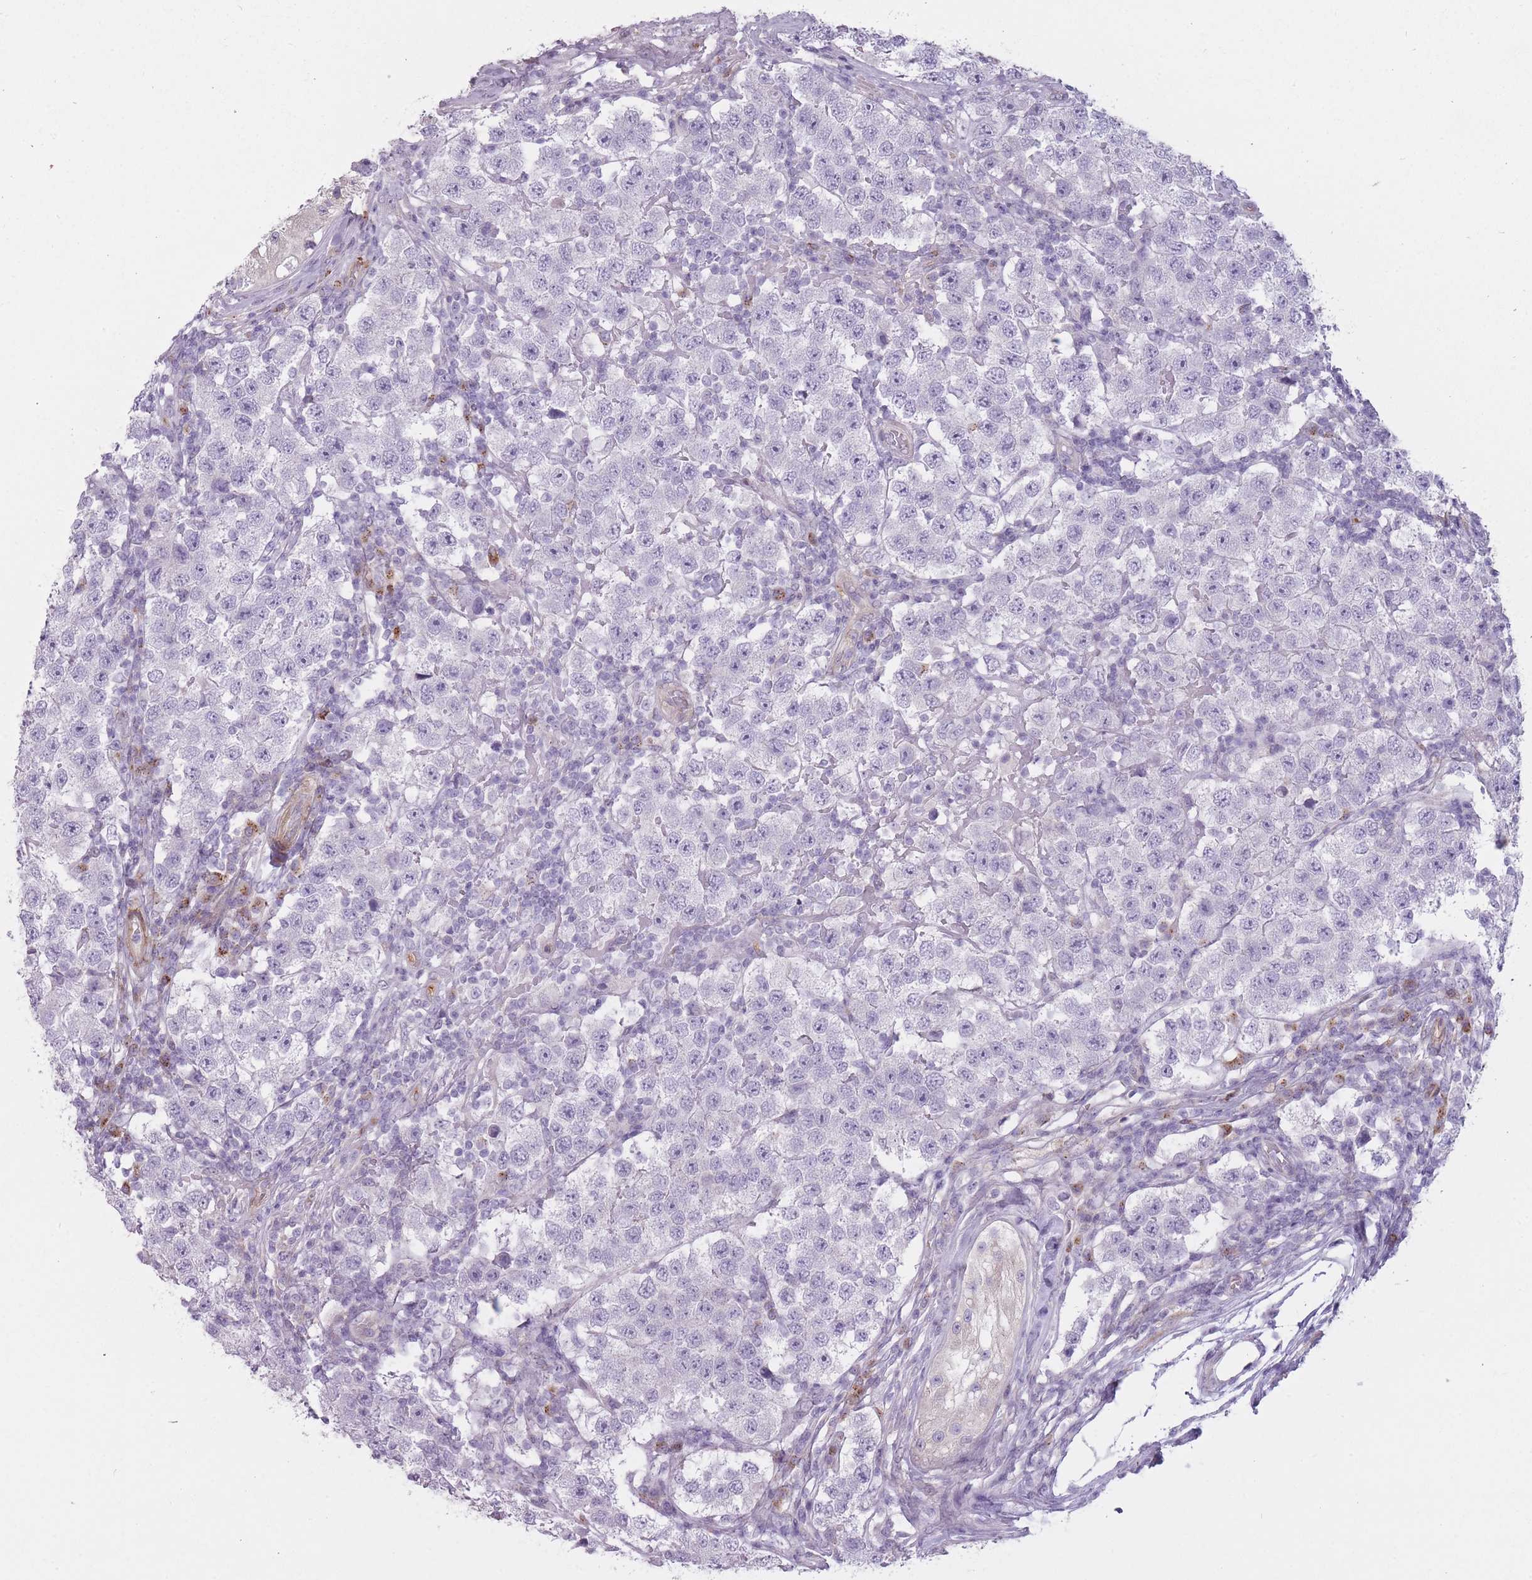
{"staining": {"intensity": "negative", "quantity": "none", "location": "none"}, "tissue": "testis cancer", "cell_type": "Tumor cells", "image_type": "cancer", "snomed": [{"axis": "morphology", "description": "Seminoma, NOS"}, {"axis": "topography", "description": "Testis"}], "caption": "Tumor cells show no significant protein staining in testis seminoma.", "gene": "PGRMC2", "patient": {"sex": "male", "age": 34}}